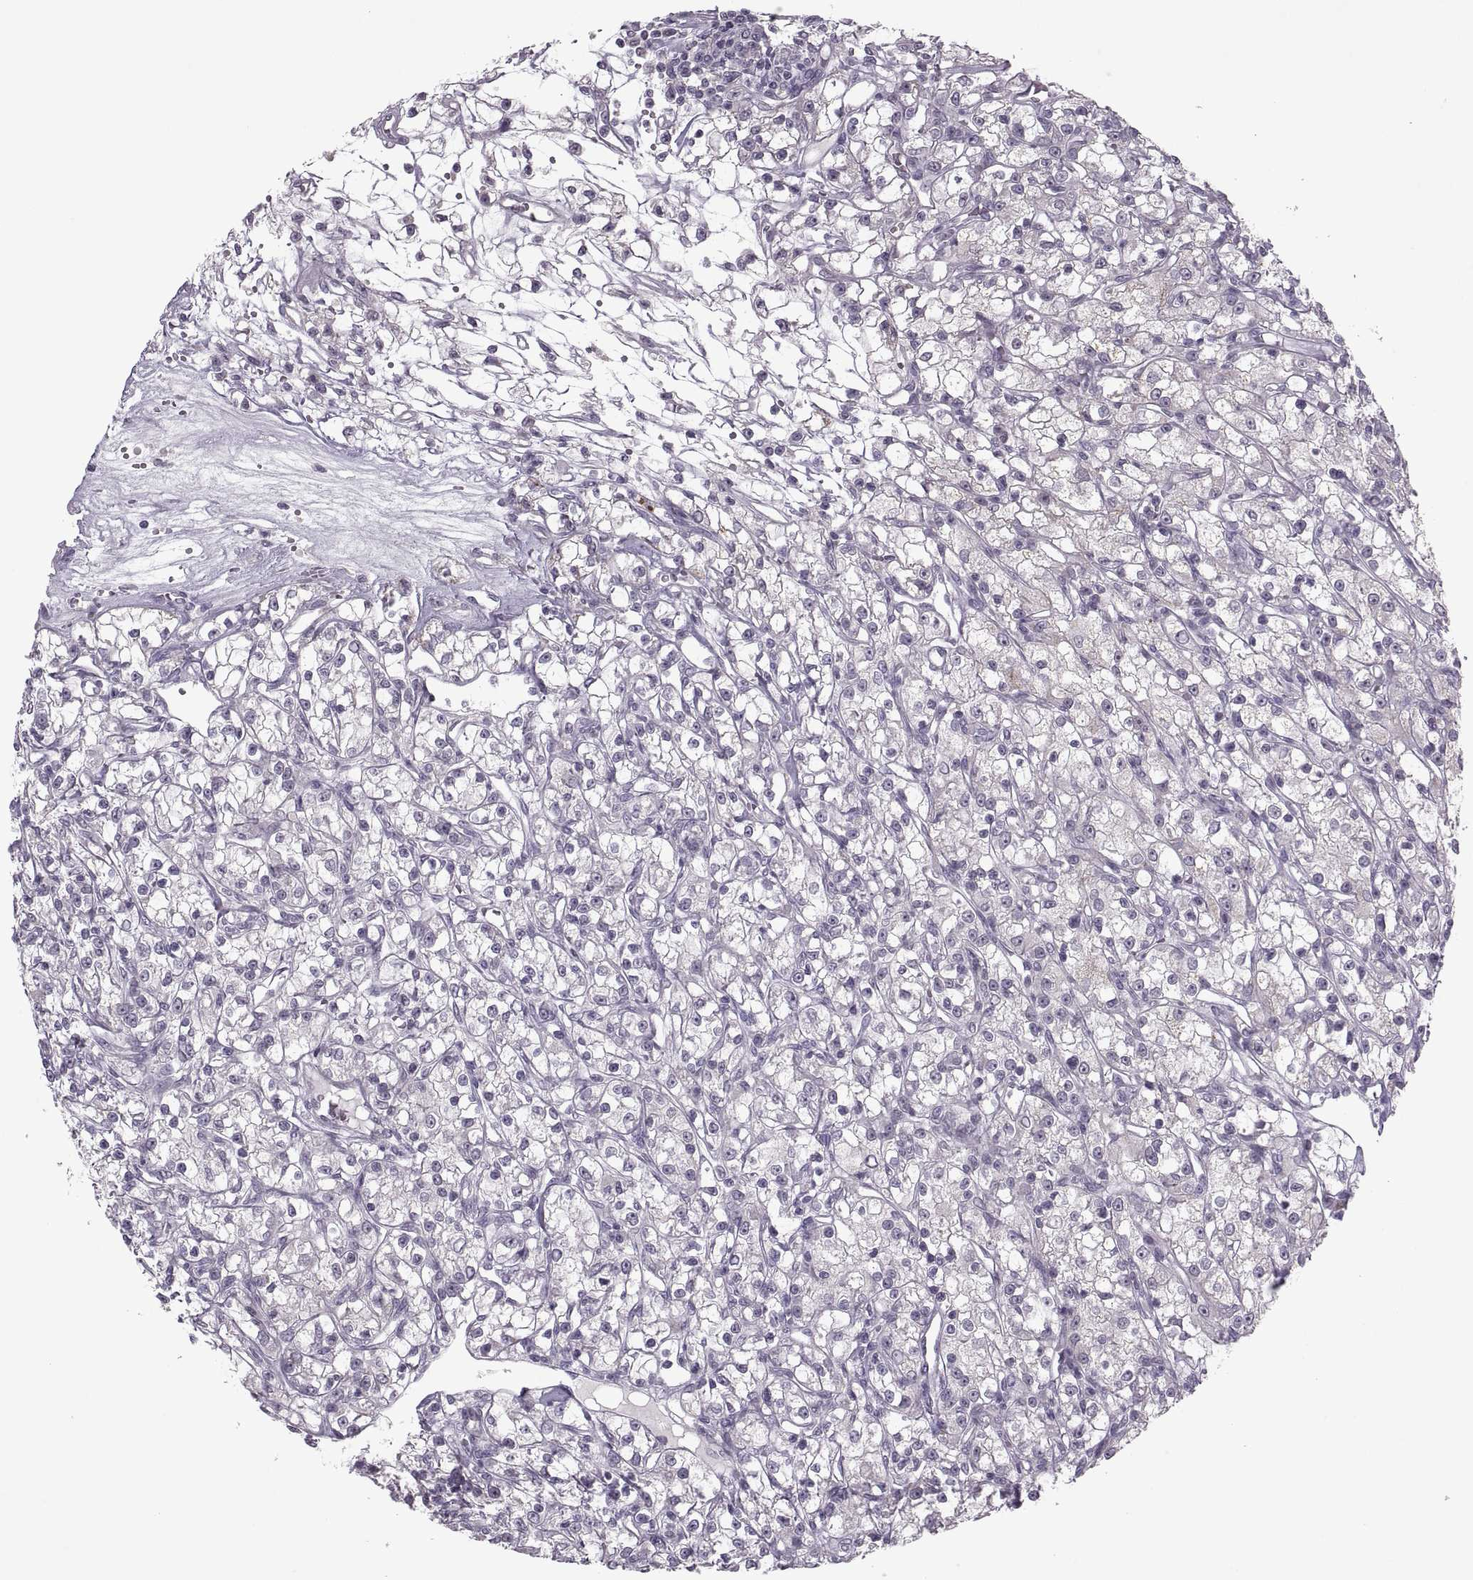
{"staining": {"intensity": "negative", "quantity": "none", "location": "none"}, "tissue": "renal cancer", "cell_type": "Tumor cells", "image_type": "cancer", "snomed": [{"axis": "morphology", "description": "Adenocarcinoma, NOS"}, {"axis": "topography", "description": "Kidney"}], "caption": "Human adenocarcinoma (renal) stained for a protein using immunohistochemistry demonstrates no positivity in tumor cells.", "gene": "MGAT4D", "patient": {"sex": "female", "age": 59}}